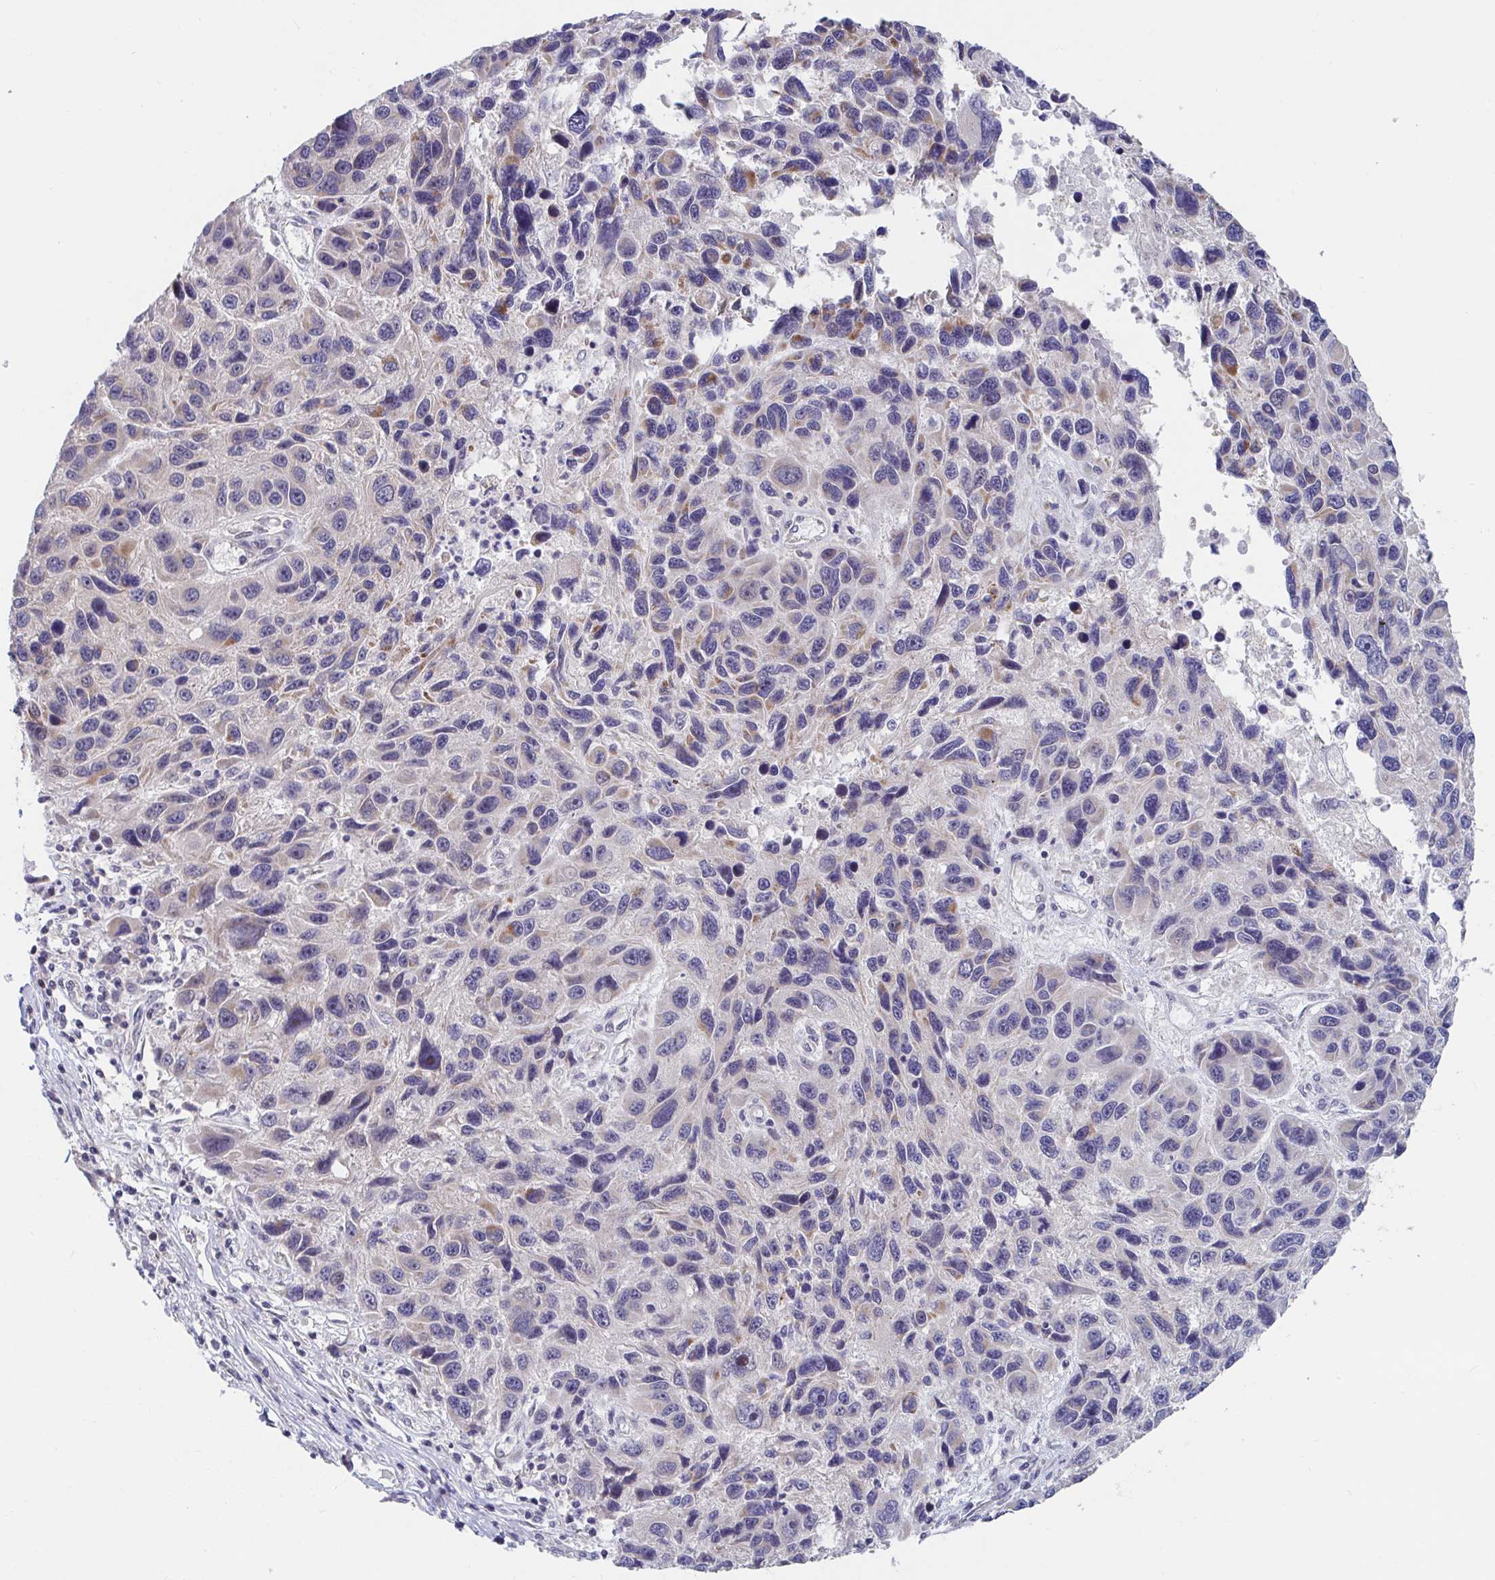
{"staining": {"intensity": "moderate", "quantity": "<25%", "location": "cytoplasmic/membranous"}, "tissue": "melanoma", "cell_type": "Tumor cells", "image_type": "cancer", "snomed": [{"axis": "morphology", "description": "Malignant melanoma, NOS"}, {"axis": "topography", "description": "Skin"}], "caption": "High-magnification brightfield microscopy of melanoma stained with DAB (brown) and counterstained with hematoxylin (blue). tumor cells exhibit moderate cytoplasmic/membranous staining is present in about<25% of cells.", "gene": "FAM156B", "patient": {"sex": "male", "age": 53}}